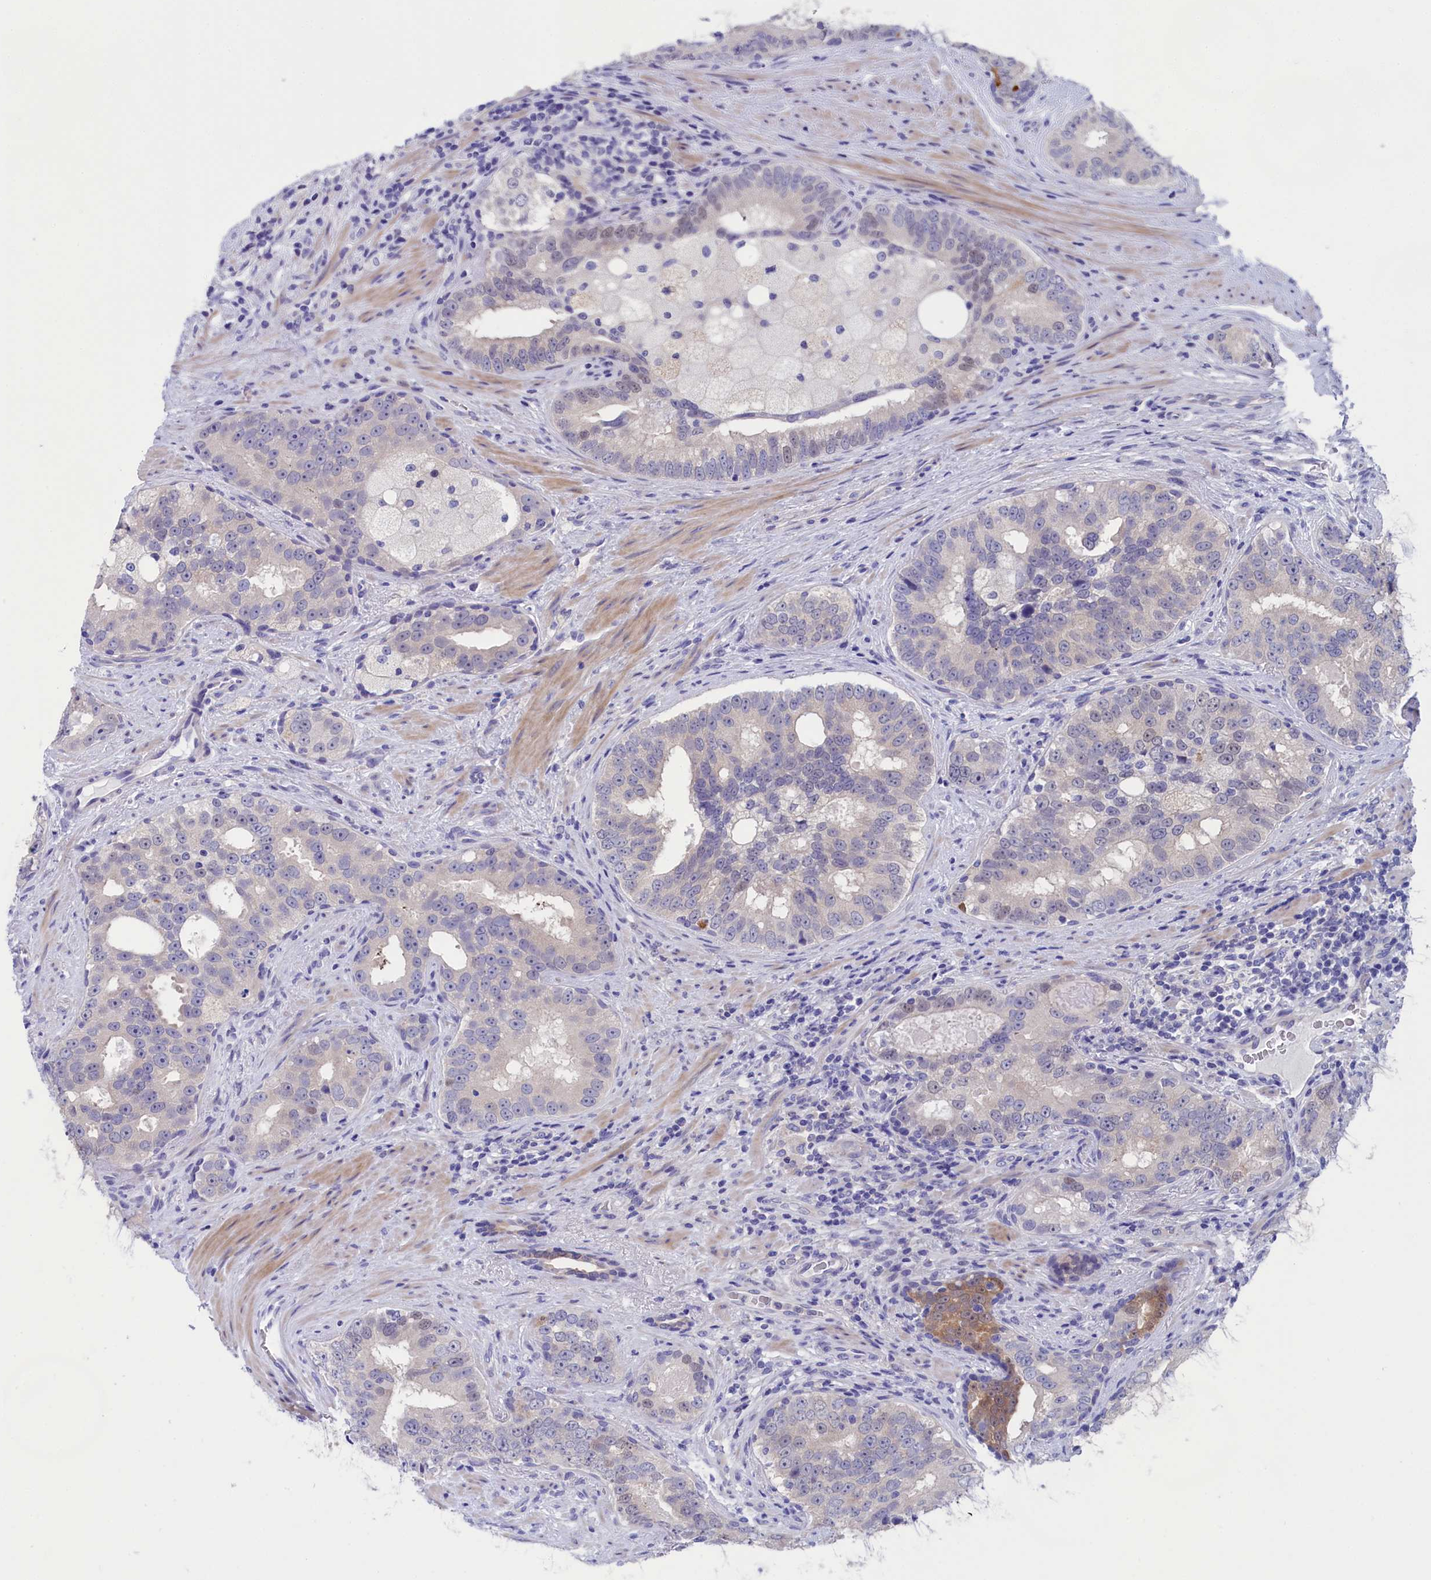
{"staining": {"intensity": "negative", "quantity": "none", "location": "none"}, "tissue": "prostate cancer", "cell_type": "Tumor cells", "image_type": "cancer", "snomed": [{"axis": "morphology", "description": "Adenocarcinoma, High grade"}, {"axis": "topography", "description": "Prostate"}], "caption": "Micrograph shows no significant protein staining in tumor cells of prostate cancer.", "gene": "VPS35L", "patient": {"sex": "male", "age": 70}}